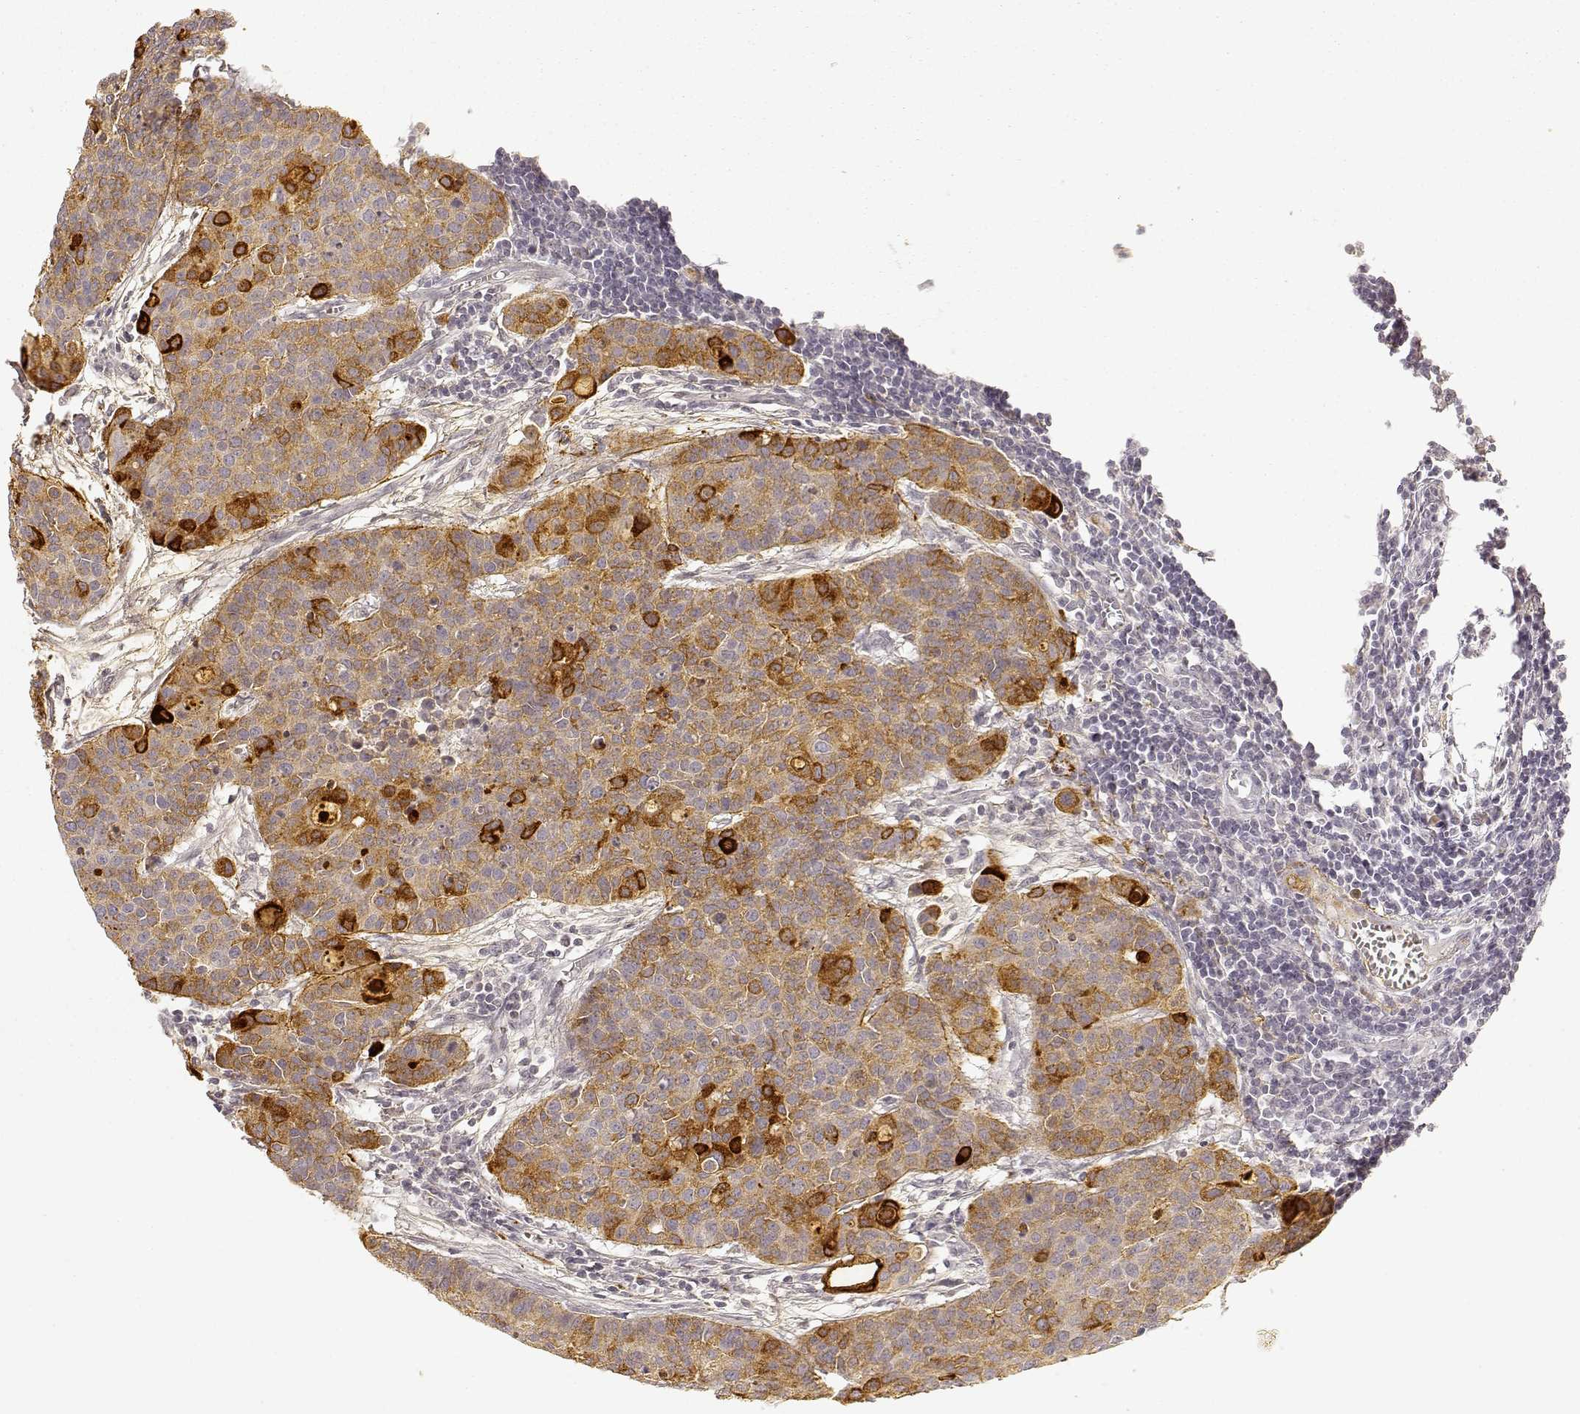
{"staining": {"intensity": "moderate", "quantity": ">75%", "location": "cytoplasmic/membranous"}, "tissue": "carcinoid", "cell_type": "Tumor cells", "image_type": "cancer", "snomed": [{"axis": "morphology", "description": "Carcinoid, malignant, NOS"}, {"axis": "topography", "description": "Colon"}], "caption": "Carcinoid stained with a protein marker displays moderate staining in tumor cells.", "gene": "LAMC2", "patient": {"sex": "male", "age": 81}}